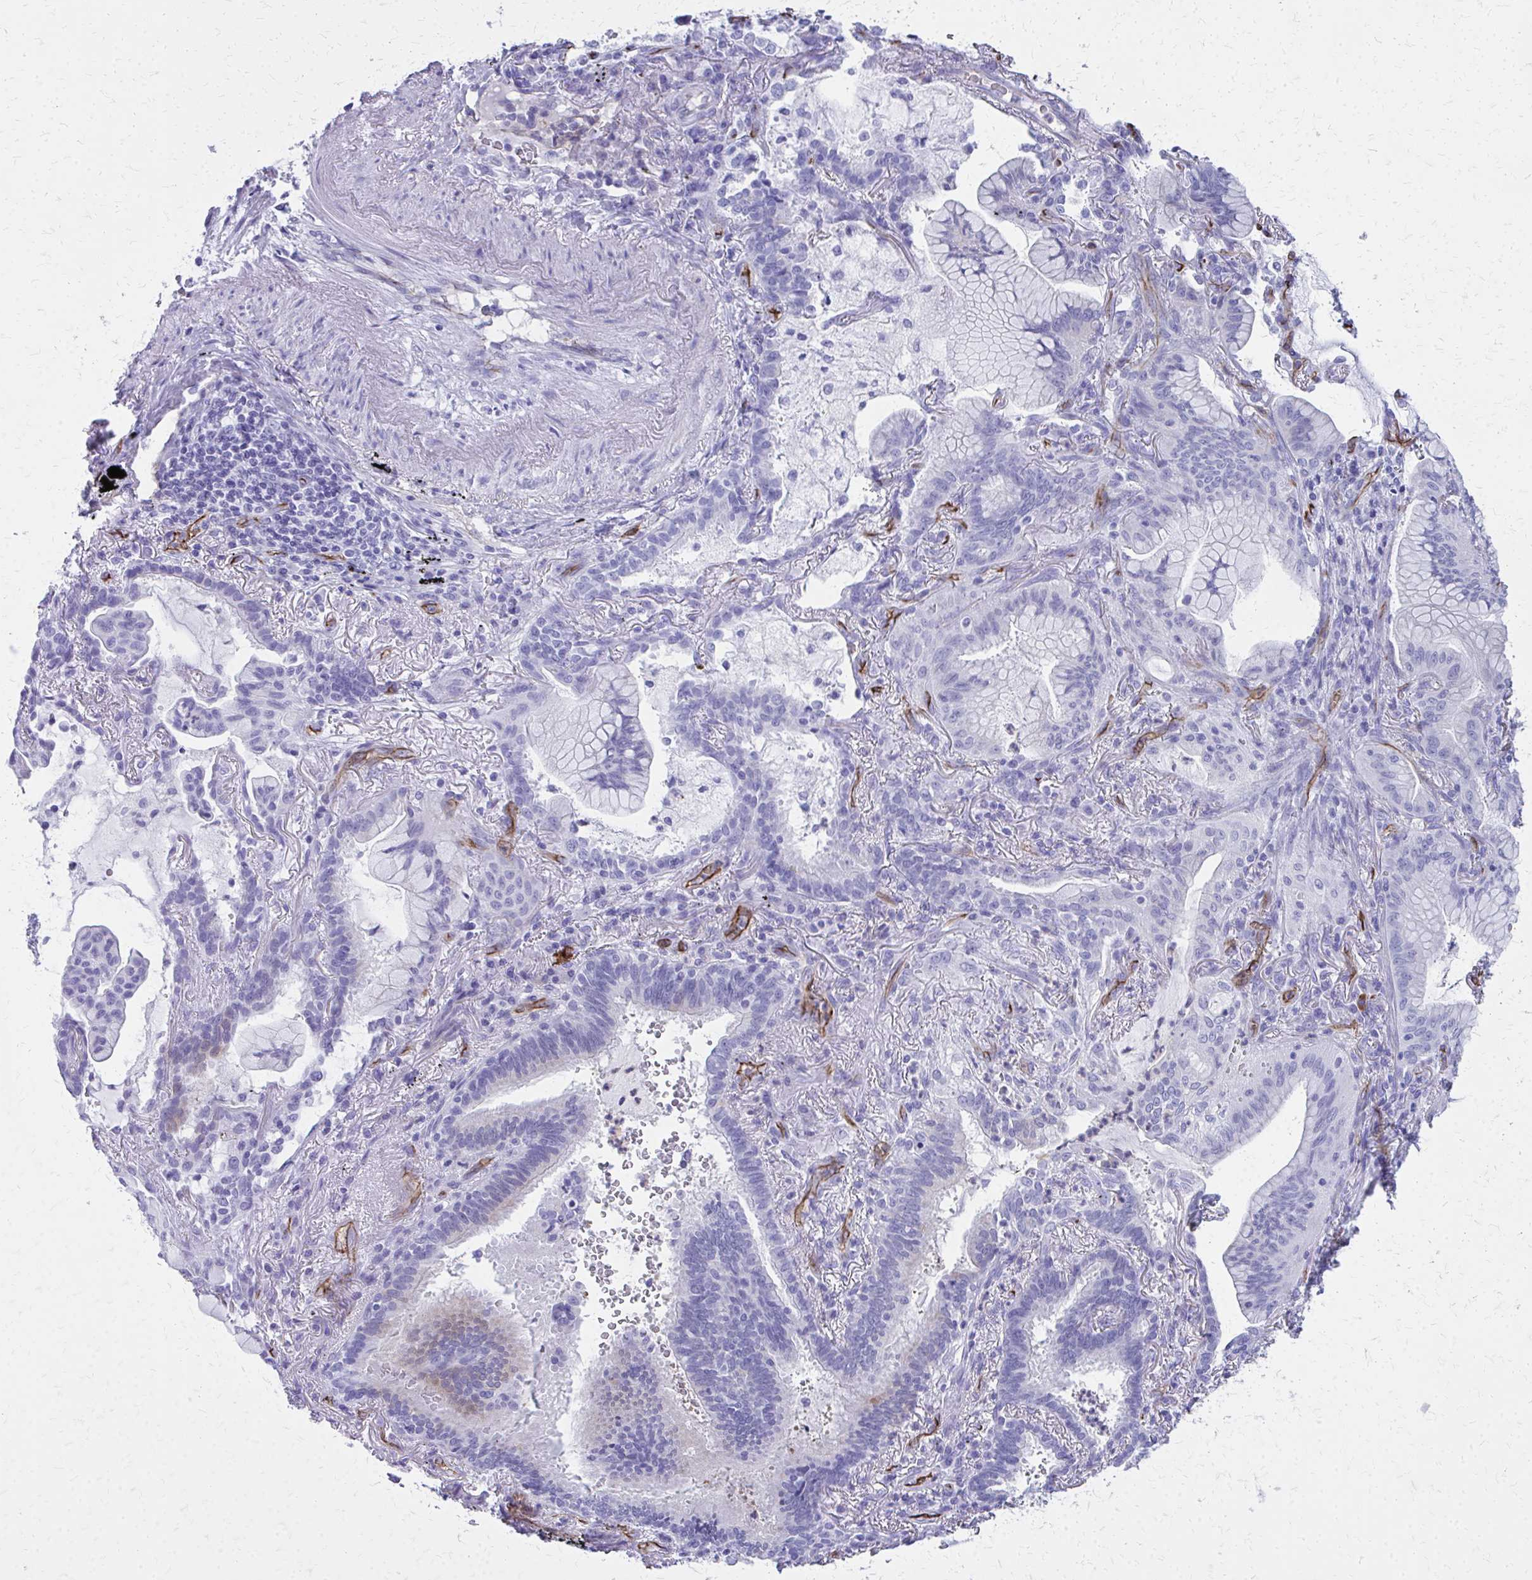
{"staining": {"intensity": "negative", "quantity": "none", "location": "none"}, "tissue": "lung cancer", "cell_type": "Tumor cells", "image_type": "cancer", "snomed": [{"axis": "morphology", "description": "Adenocarcinoma, NOS"}, {"axis": "topography", "description": "Lung"}], "caption": "Immunohistochemistry (IHC) histopathology image of lung cancer (adenocarcinoma) stained for a protein (brown), which exhibits no expression in tumor cells.", "gene": "TPSG1", "patient": {"sex": "male", "age": 77}}